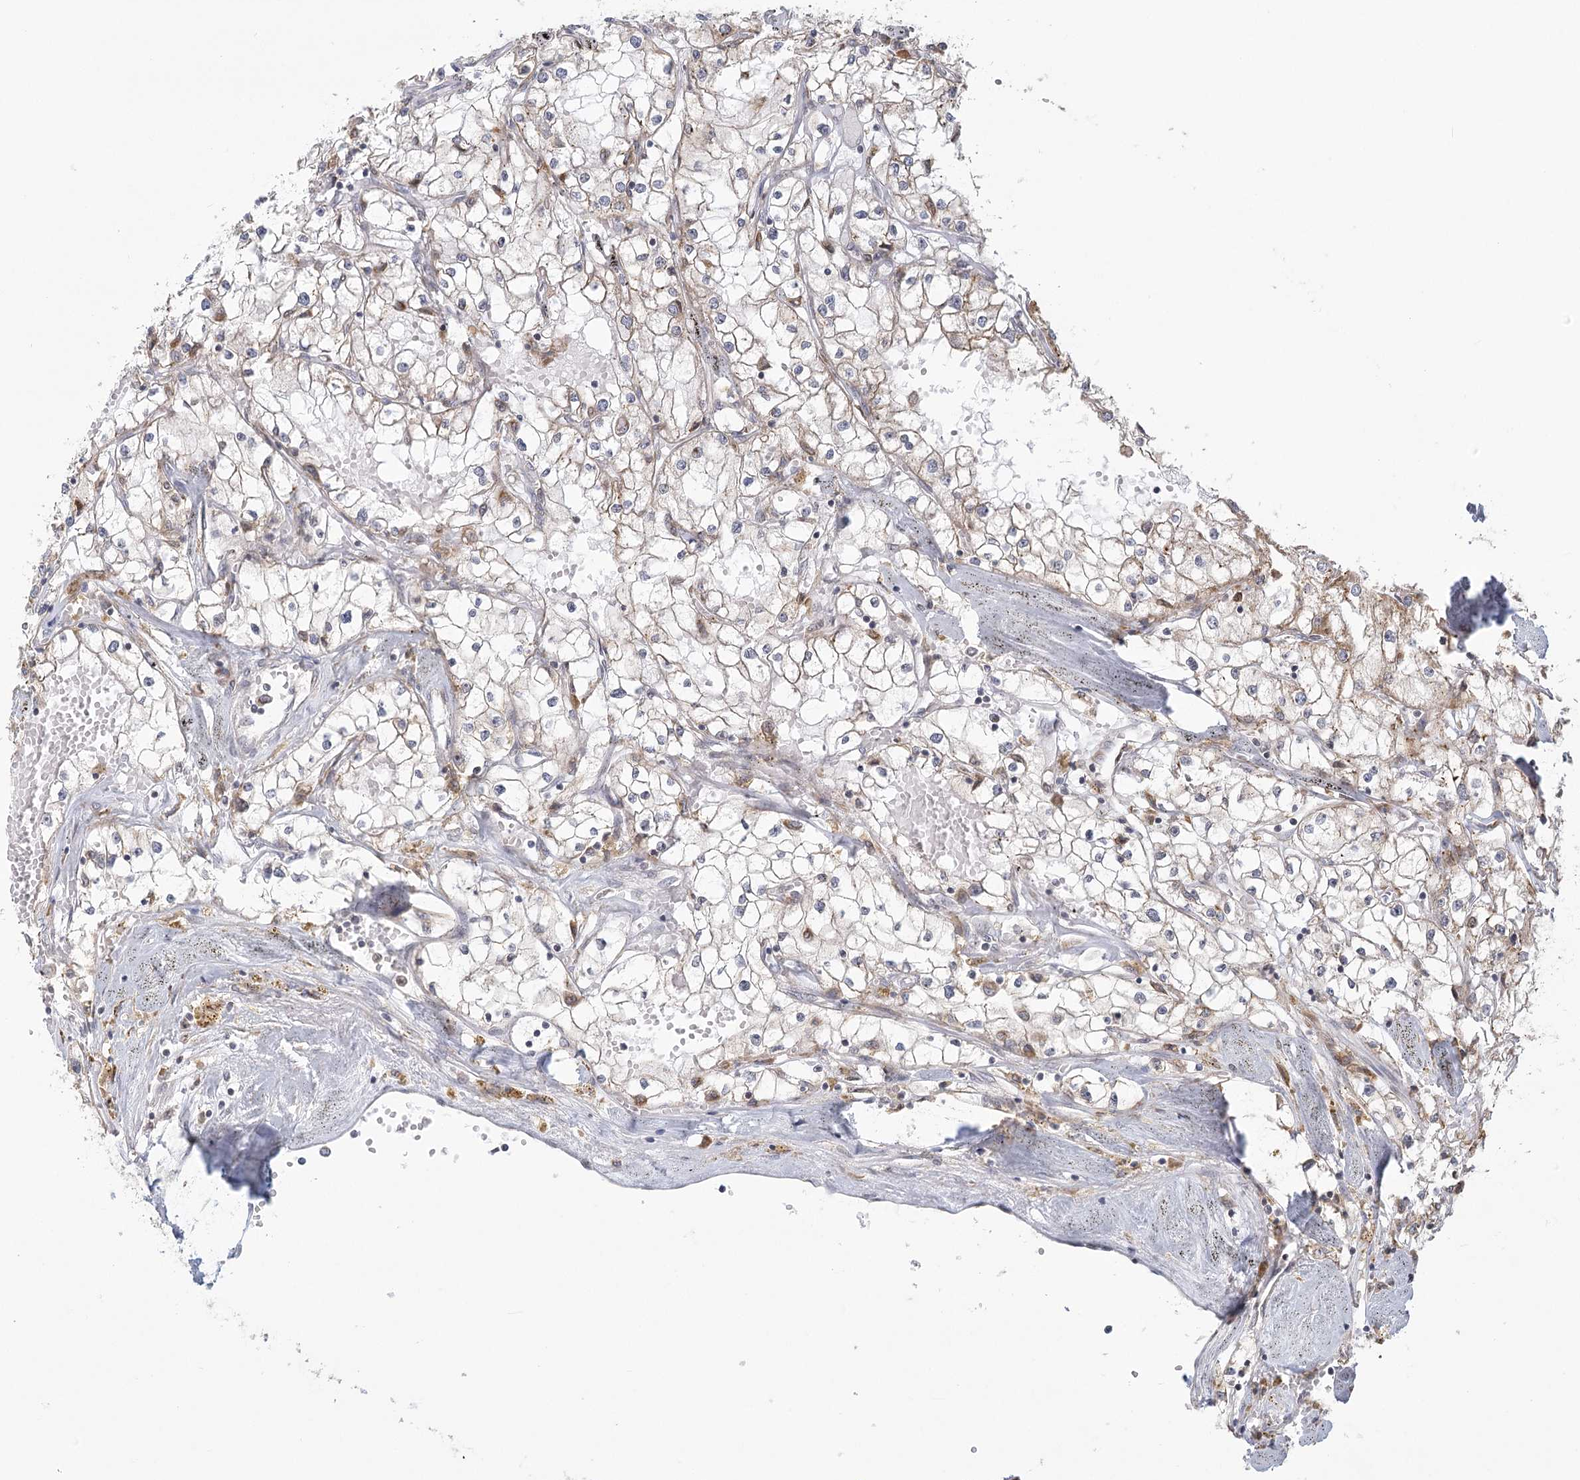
{"staining": {"intensity": "weak", "quantity": "<25%", "location": "cytoplasmic/membranous"}, "tissue": "renal cancer", "cell_type": "Tumor cells", "image_type": "cancer", "snomed": [{"axis": "morphology", "description": "Adenocarcinoma, NOS"}, {"axis": "topography", "description": "Kidney"}], "caption": "Immunohistochemistry (IHC) of human renal cancer (adenocarcinoma) exhibits no expression in tumor cells.", "gene": "LACTB", "patient": {"sex": "male", "age": 56}}